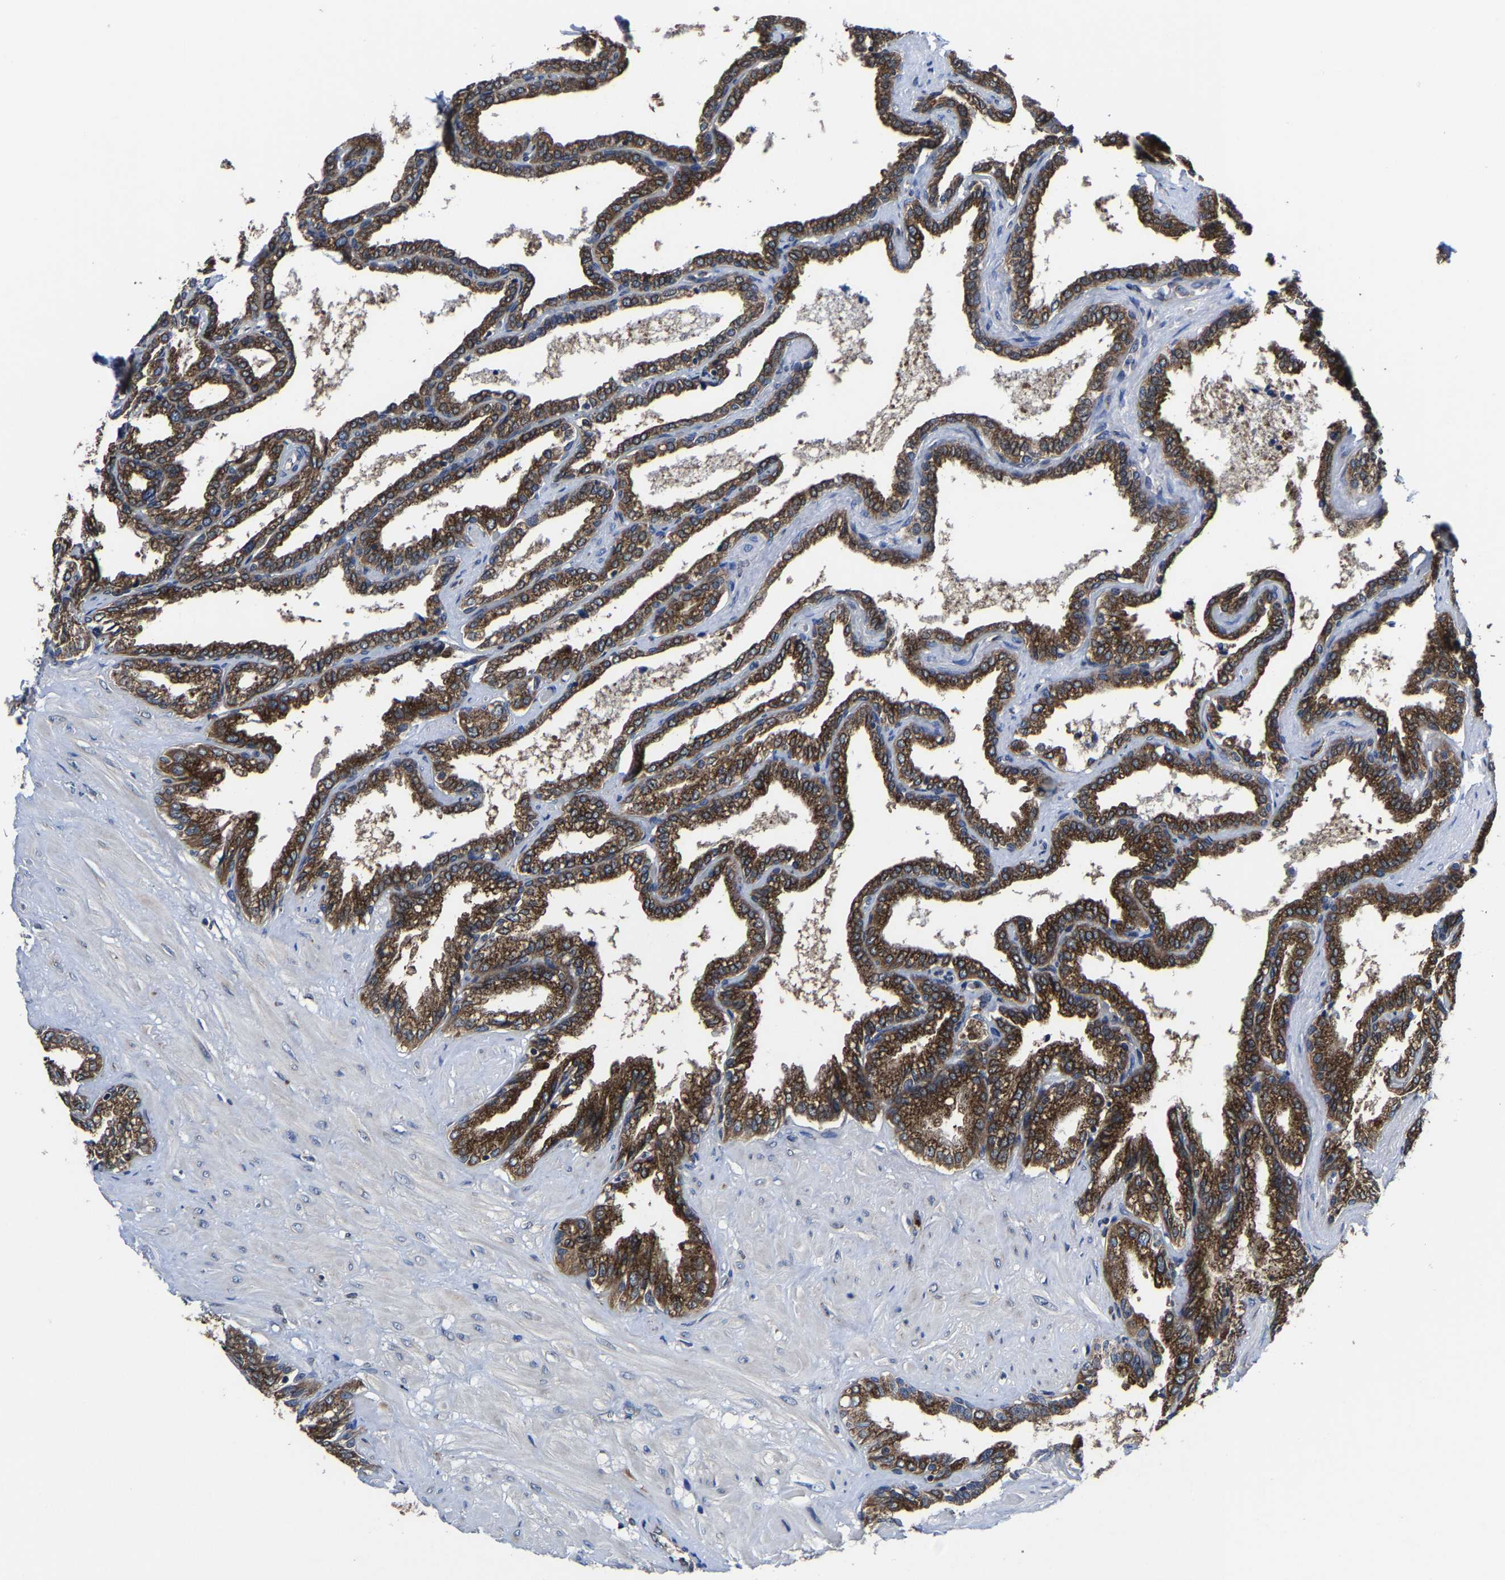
{"staining": {"intensity": "strong", "quantity": "25%-75%", "location": "cytoplasmic/membranous"}, "tissue": "seminal vesicle", "cell_type": "Glandular cells", "image_type": "normal", "snomed": [{"axis": "morphology", "description": "Normal tissue, NOS"}, {"axis": "topography", "description": "Seminal veicle"}], "caption": "IHC of benign human seminal vesicle demonstrates high levels of strong cytoplasmic/membranous expression in about 25%-75% of glandular cells. The staining was performed using DAB to visualize the protein expression in brown, while the nuclei were stained in blue with hematoxylin (Magnification: 20x).", "gene": "EBAG9", "patient": {"sex": "male", "age": 46}}